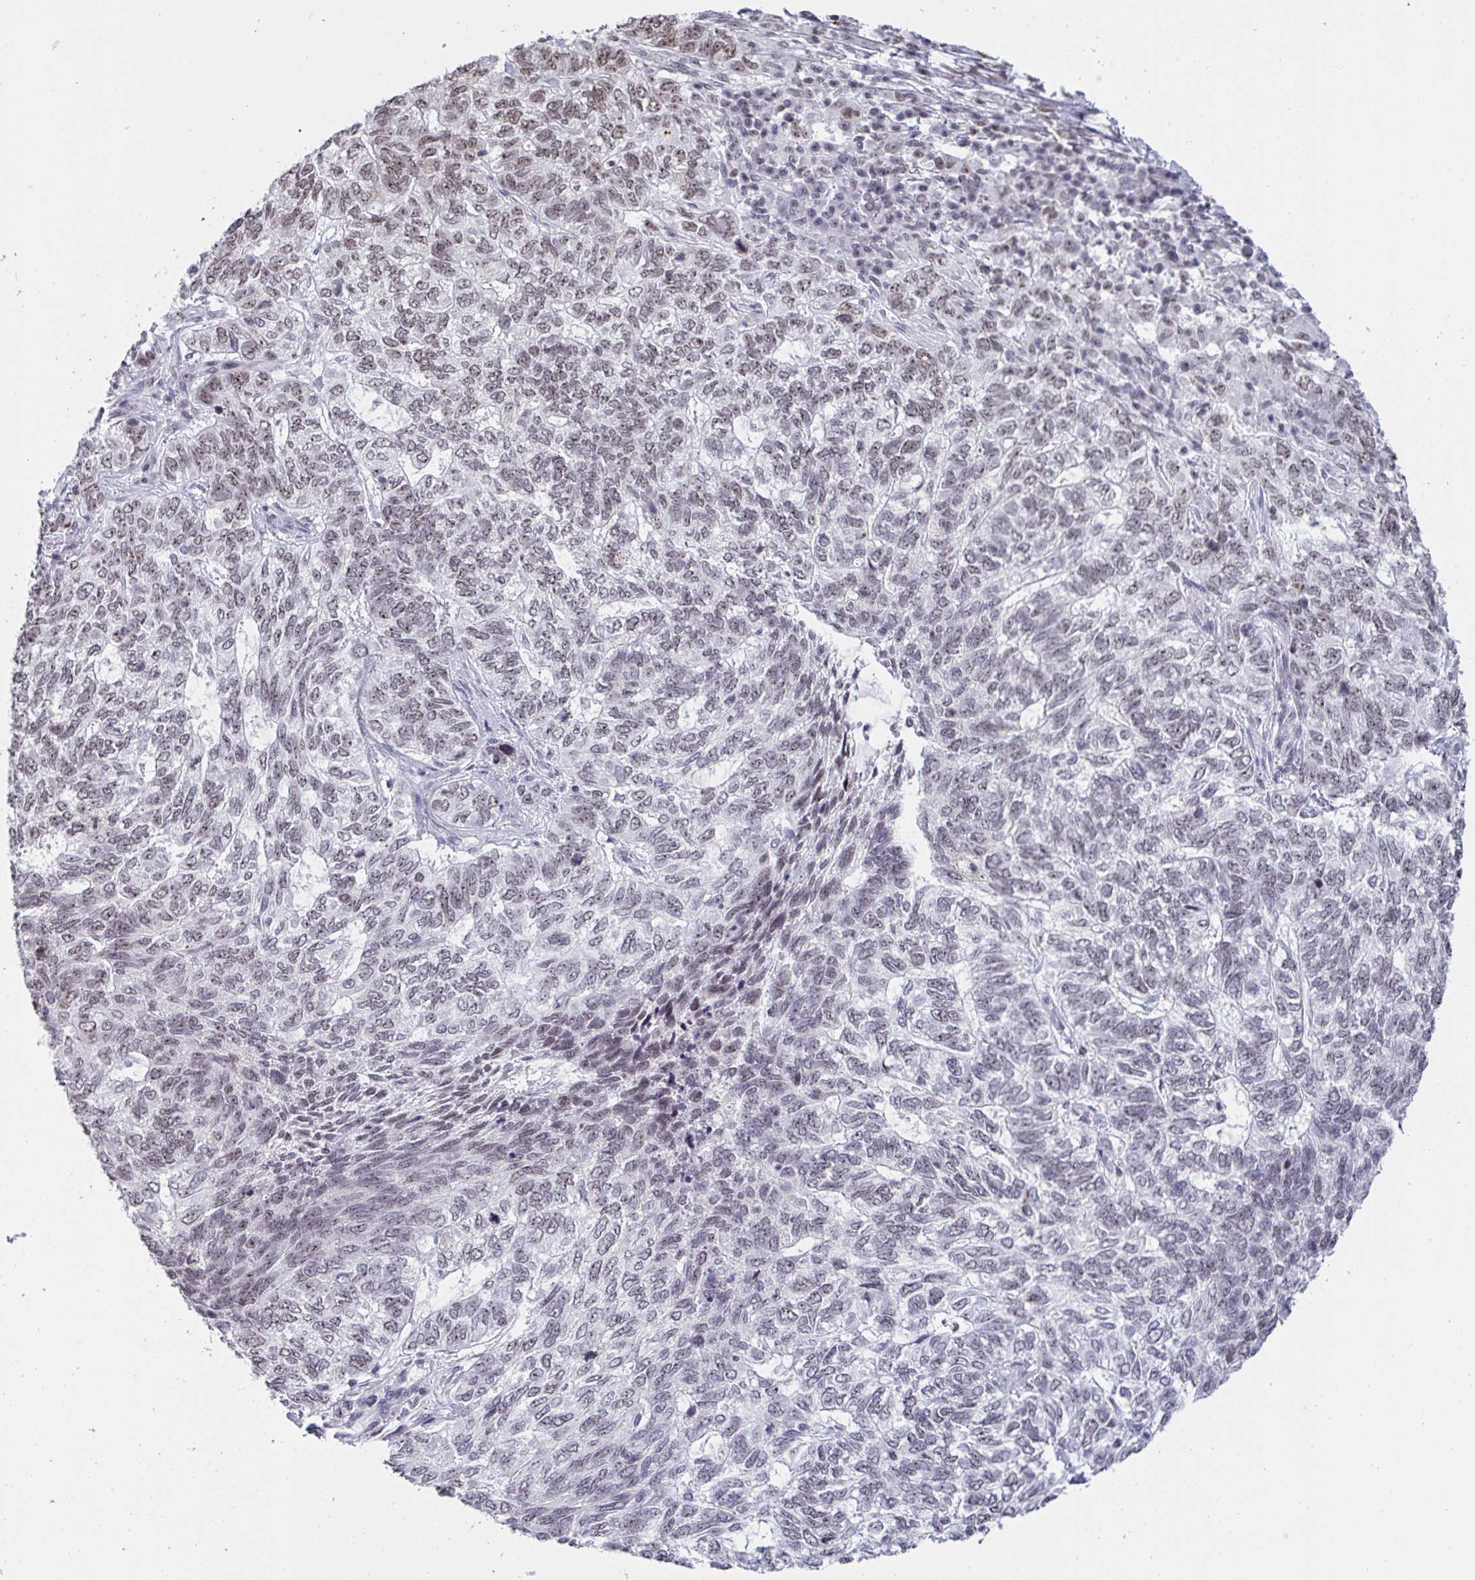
{"staining": {"intensity": "weak", "quantity": "<25%", "location": "nuclear"}, "tissue": "skin cancer", "cell_type": "Tumor cells", "image_type": "cancer", "snomed": [{"axis": "morphology", "description": "Basal cell carcinoma"}, {"axis": "topography", "description": "Skin"}], "caption": "There is no significant positivity in tumor cells of skin basal cell carcinoma. (DAB (3,3'-diaminobenzidine) immunohistochemistry (IHC), high magnification).", "gene": "SUPT16H", "patient": {"sex": "female", "age": 65}}